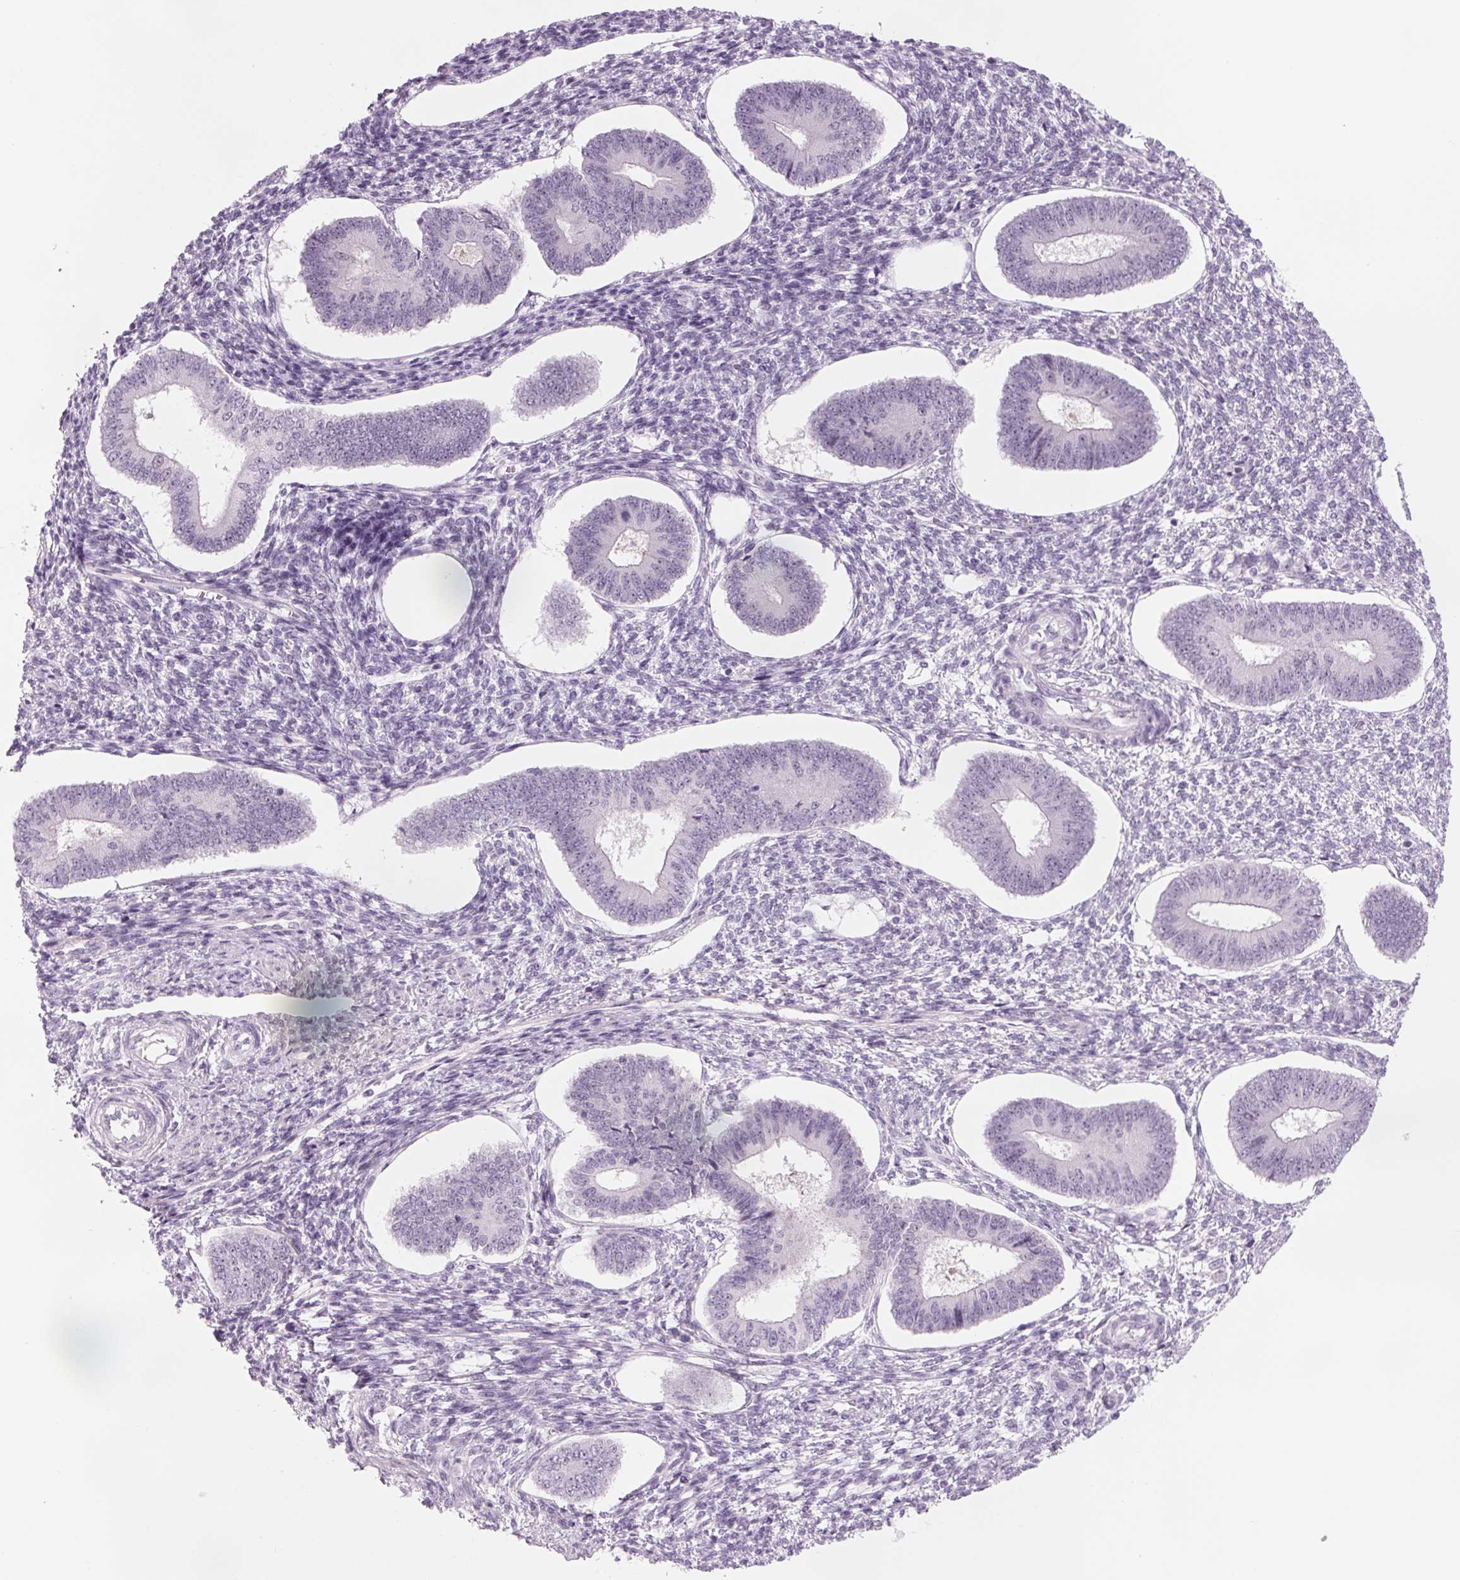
{"staining": {"intensity": "negative", "quantity": "none", "location": "none"}, "tissue": "endometrium", "cell_type": "Cells in endometrial stroma", "image_type": "normal", "snomed": [{"axis": "morphology", "description": "Normal tissue, NOS"}, {"axis": "topography", "description": "Endometrium"}], "caption": "High power microscopy histopathology image of an IHC image of normal endometrium, revealing no significant positivity in cells in endometrial stroma.", "gene": "DNTTIP2", "patient": {"sex": "female", "age": 42}}